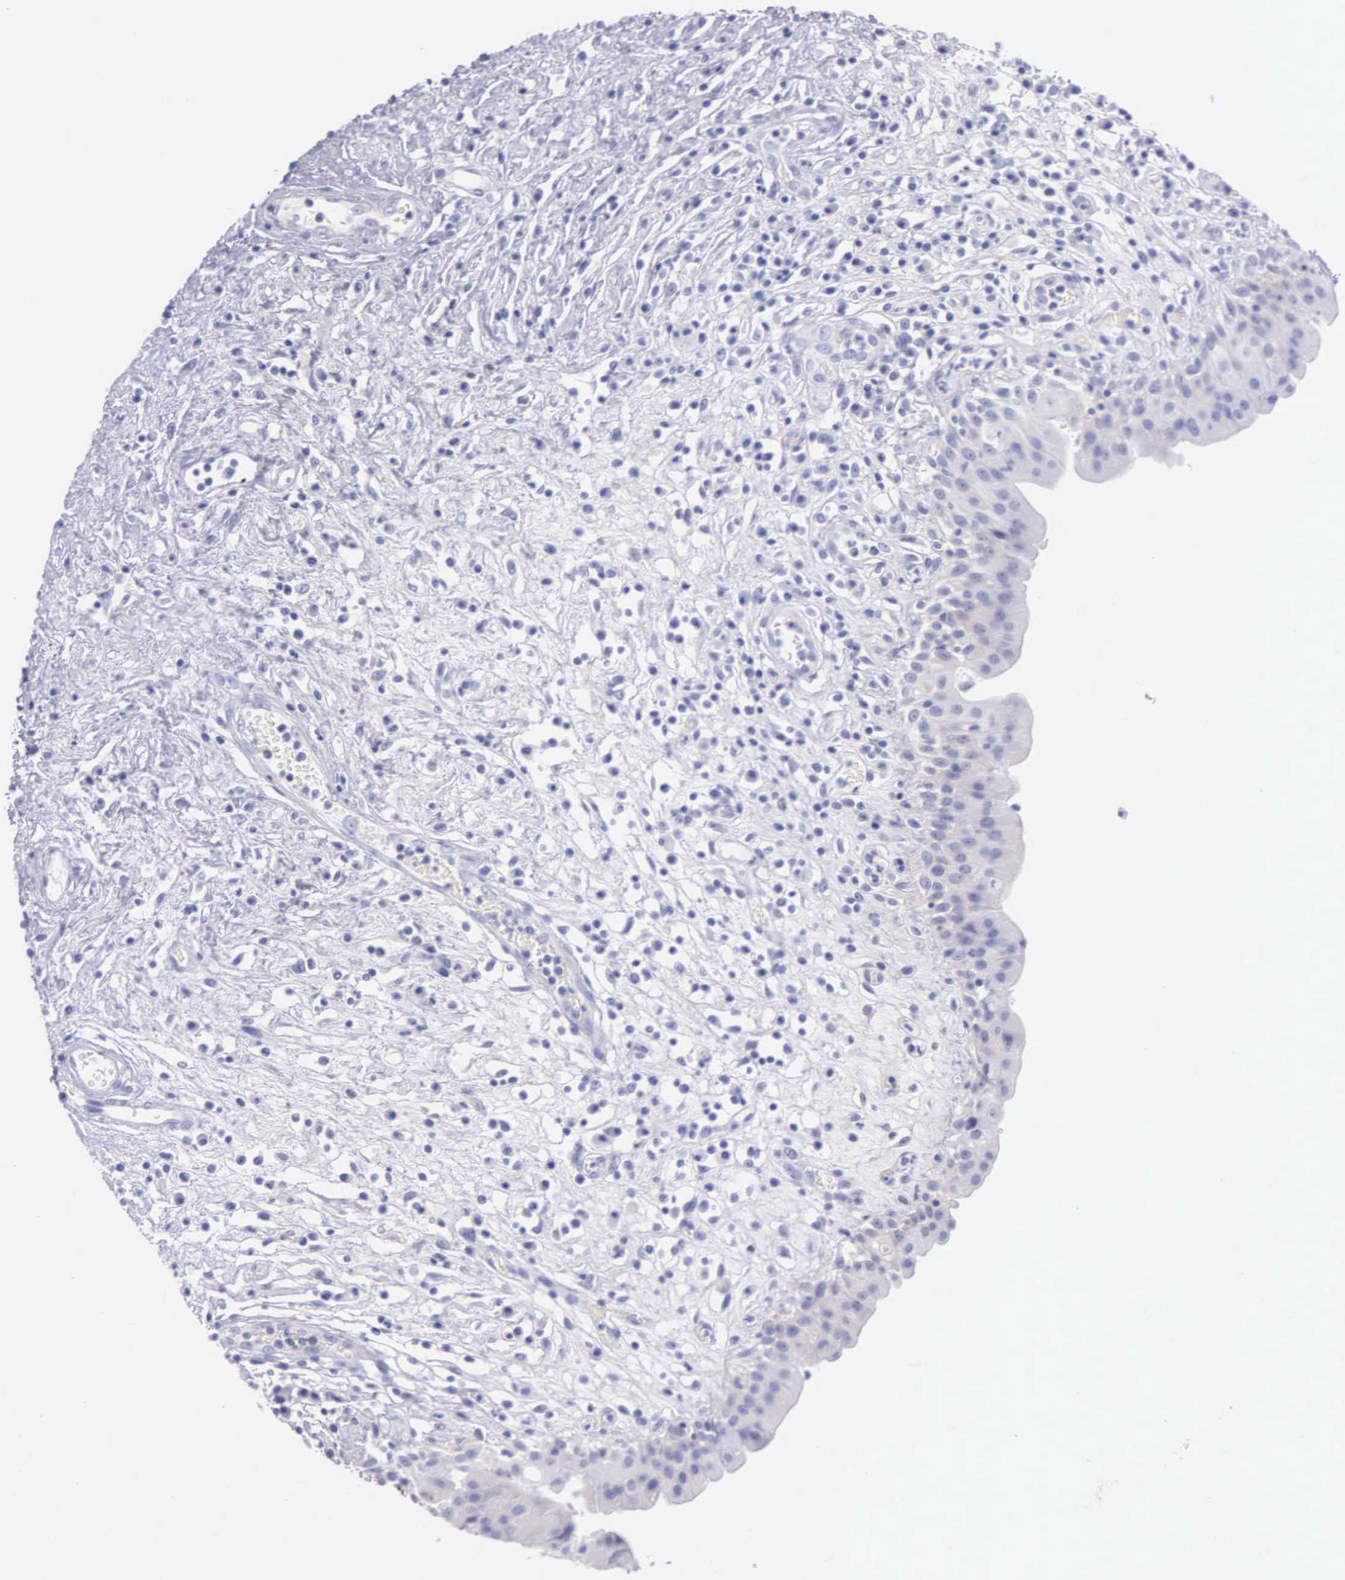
{"staining": {"intensity": "negative", "quantity": "none", "location": "none"}, "tissue": "urinary bladder", "cell_type": "Urothelial cells", "image_type": "normal", "snomed": [{"axis": "morphology", "description": "Normal tissue, NOS"}, {"axis": "topography", "description": "Urinary bladder"}], "caption": "Immunohistochemistry (IHC) of unremarkable human urinary bladder exhibits no staining in urothelial cells.", "gene": "GSTT2B", "patient": {"sex": "female", "age": 85}}